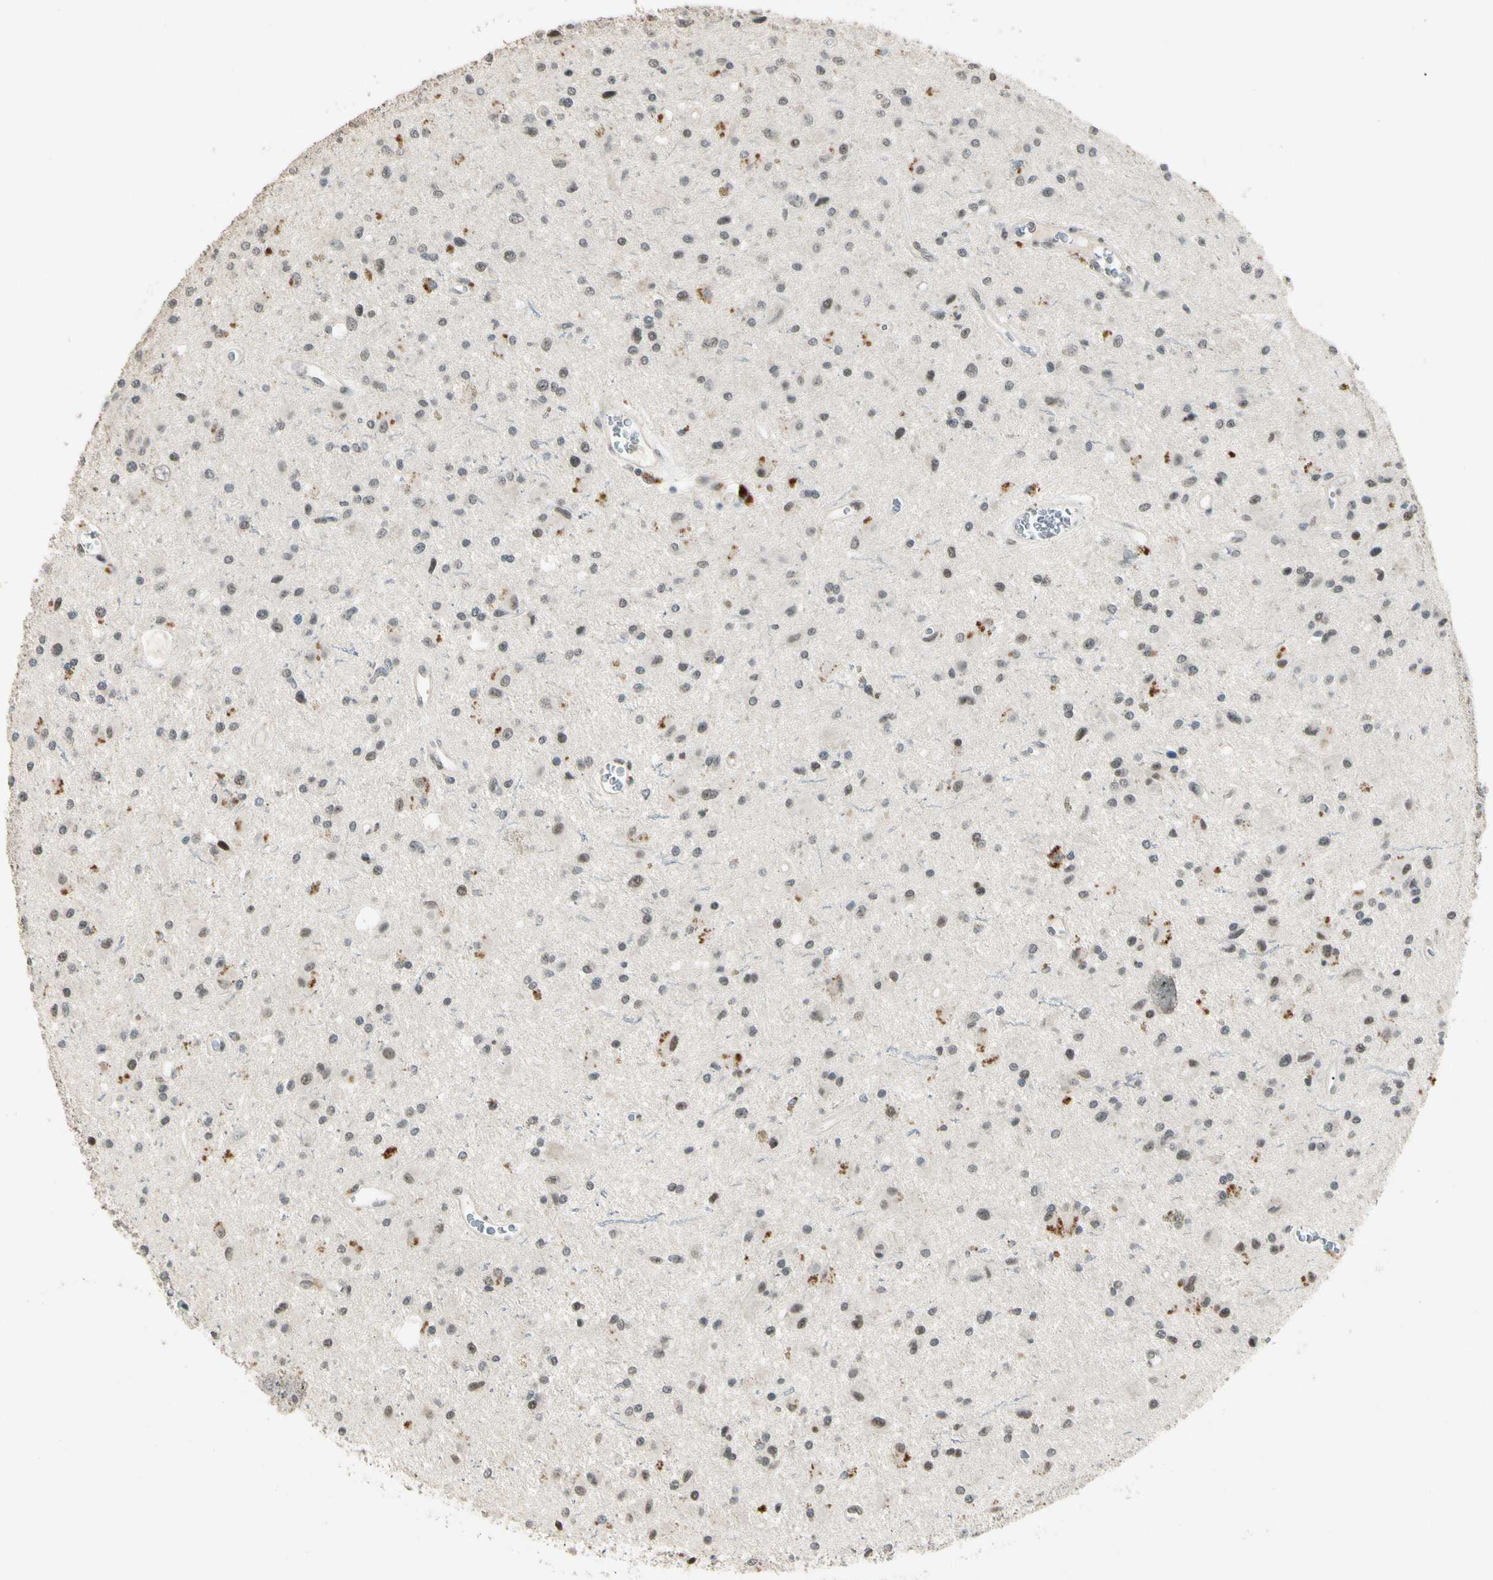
{"staining": {"intensity": "weak", "quantity": "25%-75%", "location": "nuclear"}, "tissue": "glioma", "cell_type": "Tumor cells", "image_type": "cancer", "snomed": [{"axis": "morphology", "description": "Glioma, malignant, Low grade"}, {"axis": "topography", "description": "Brain"}], "caption": "A high-resolution photomicrograph shows immunohistochemistry staining of glioma, which shows weak nuclear positivity in about 25%-75% of tumor cells. (DAB = brown stain, brightfield microscopy at high magnification).", "gene": "ZBTB4", "patient": {"sex": "male", "age": 58}}